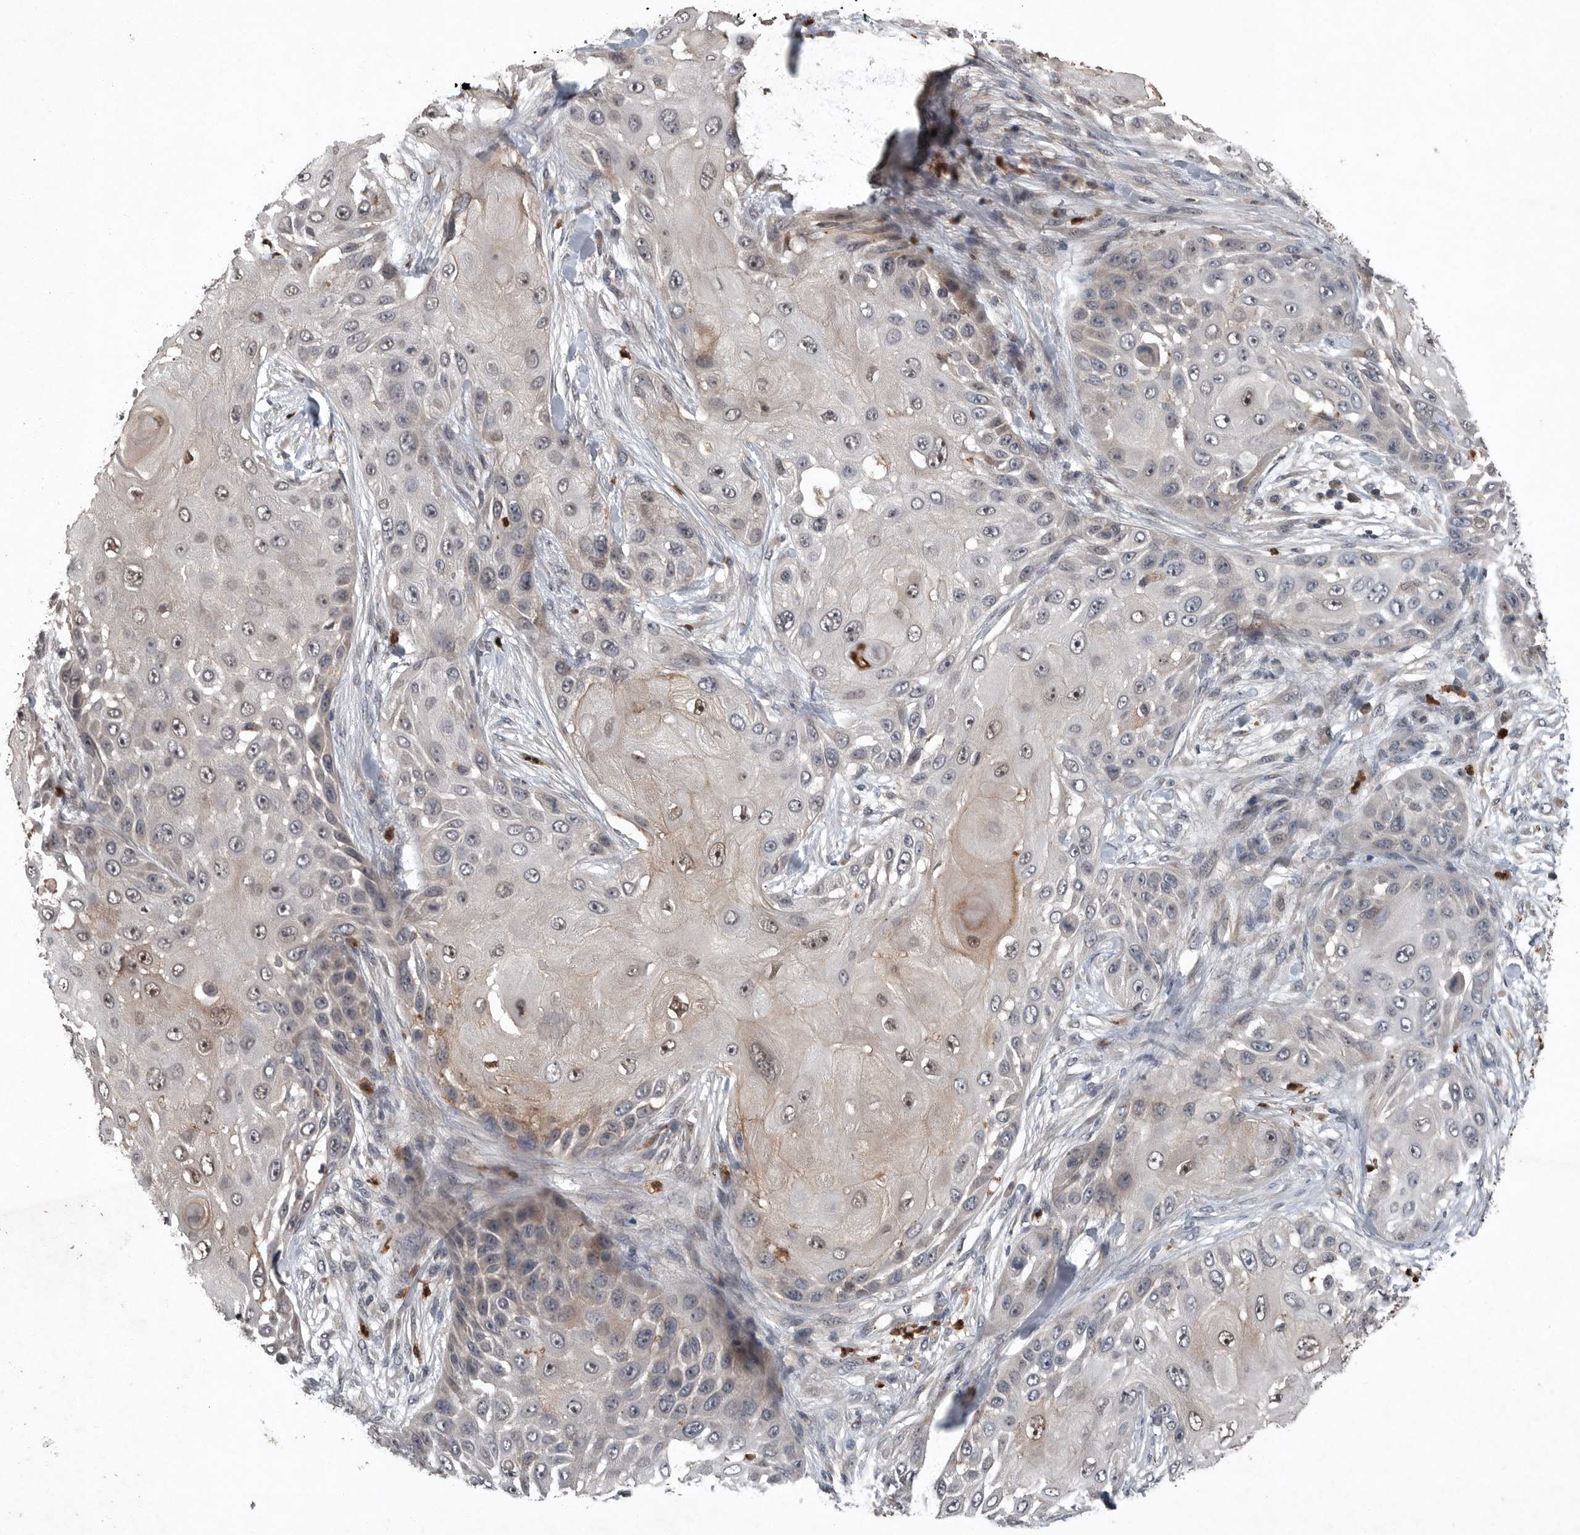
{"staining": {"intensity": "weak", "quantity": "25%-75%", "location": "cytoplasmic/membranous,nuclear"}, "tissue": "skin cancer", "cell_type": "Tumor cells", "image_type": "cancer", "snomed": [{"axis": "morphology", "description": "Squamous cell carcinoma, NOS"}, {"axis": "topography", "description": "Skin"}], "caption": "High-magnification brightfield microscopy of squamous cell carcinoma (skin) stained with DAB (brown) and counterstained with hematoxylin (blue). tumor cells exhibit weak cytoplasmic/membranous and nuclear positivity is seen in about25%-75% of cells.", "gene": "SCP2", "patient": {"sex": "female", "age": 44}}